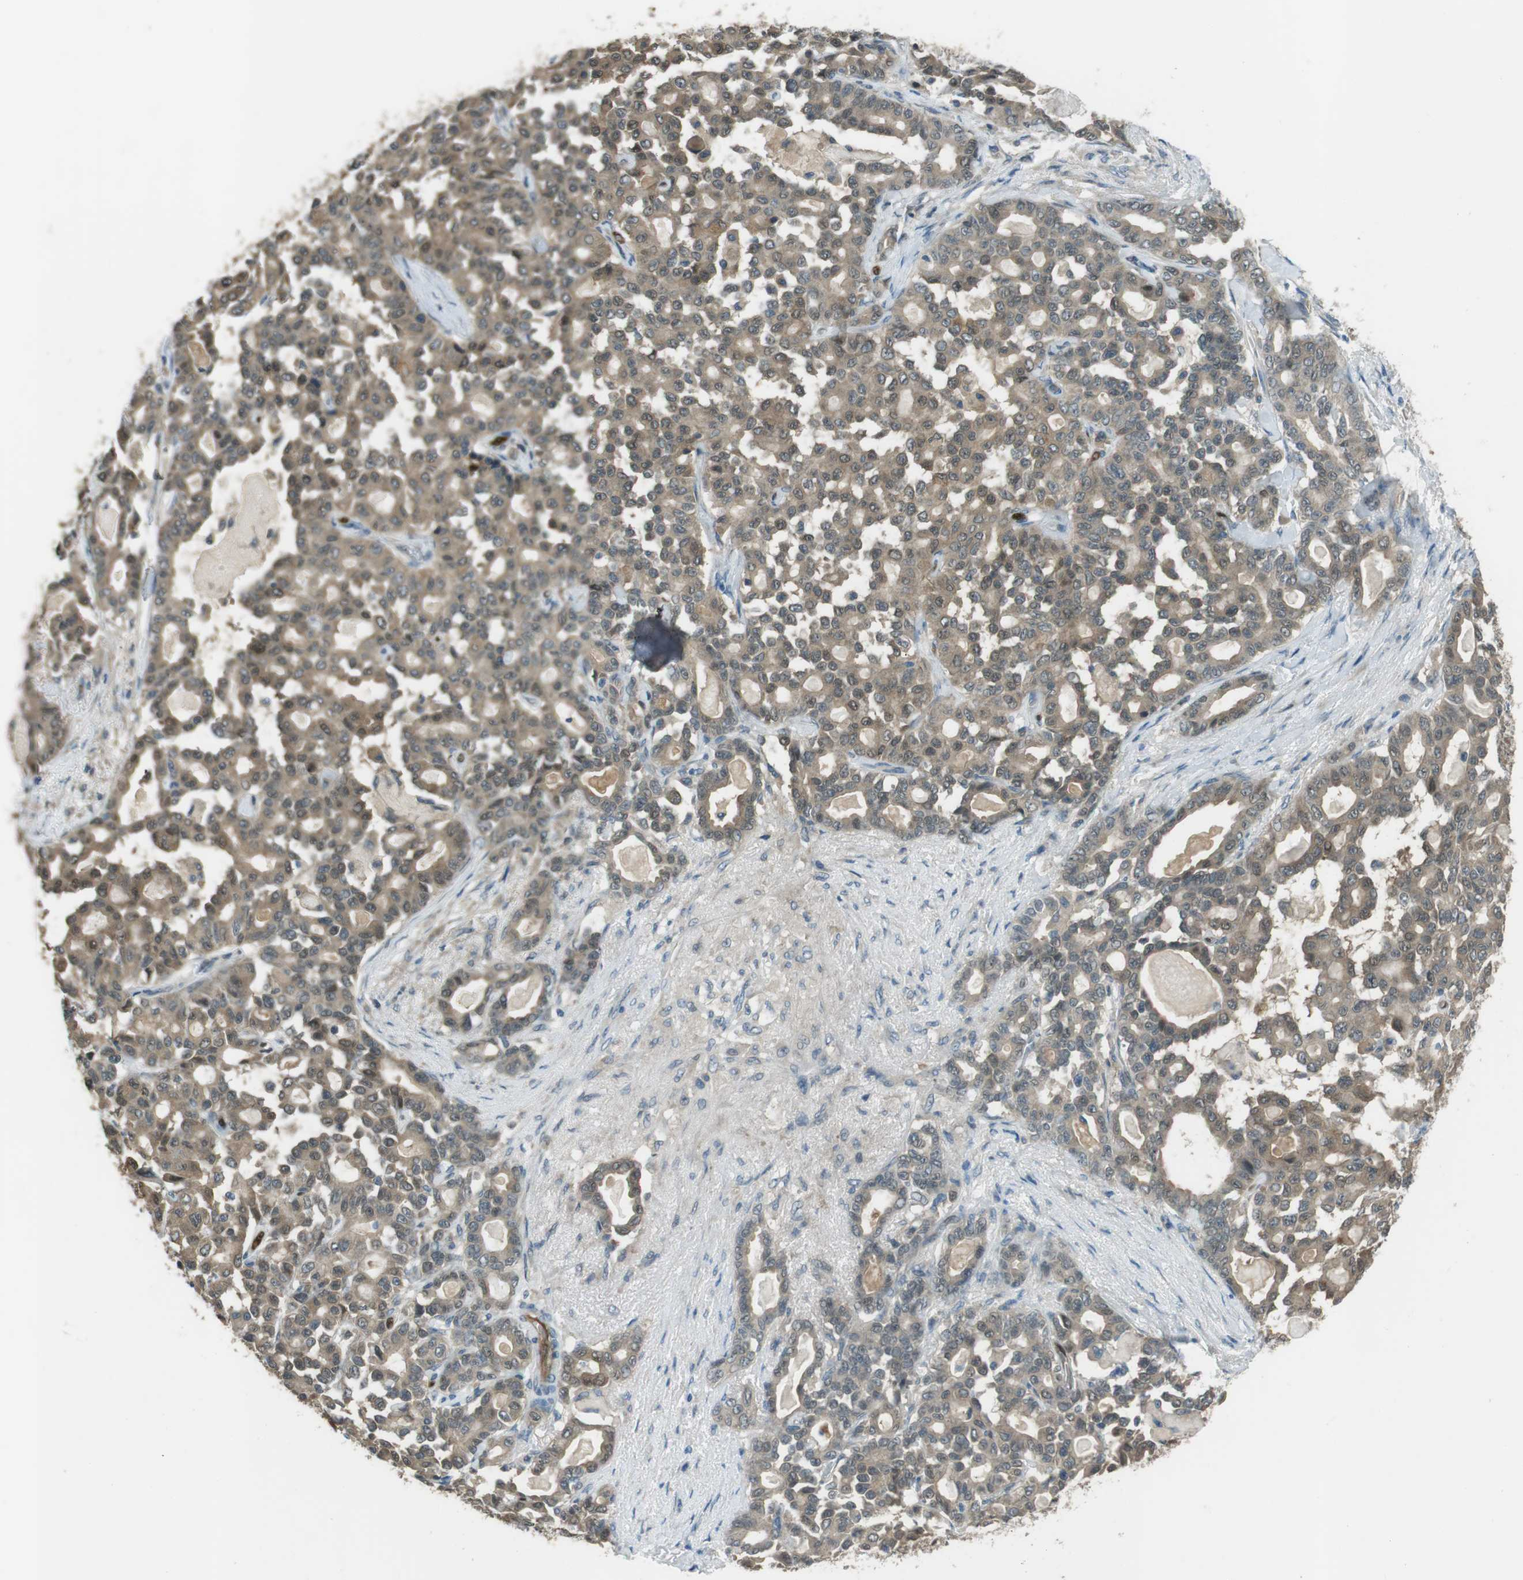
{"staining": {"intensity": "moderate", "quantity": ">75%", "location": "cytoplasmic/membranous"}, "tissue": "pancreatic cancer", "cell_type": "Tumor cells", "image_type": "cancer", "snomed": [{"axis": "morphology", "description": "Adenocarcinoma, NOS"}, {"axis": "topography", "description": "Pancreas"}], "caption": "An image of human adenocarcinoma (pancreatic) stained for a protein reveals moderate cytoplasmic/membranous brown staining in tumor cells.", "gene": "MFAP3", "patient": {"sex": "male", "age": 63}}